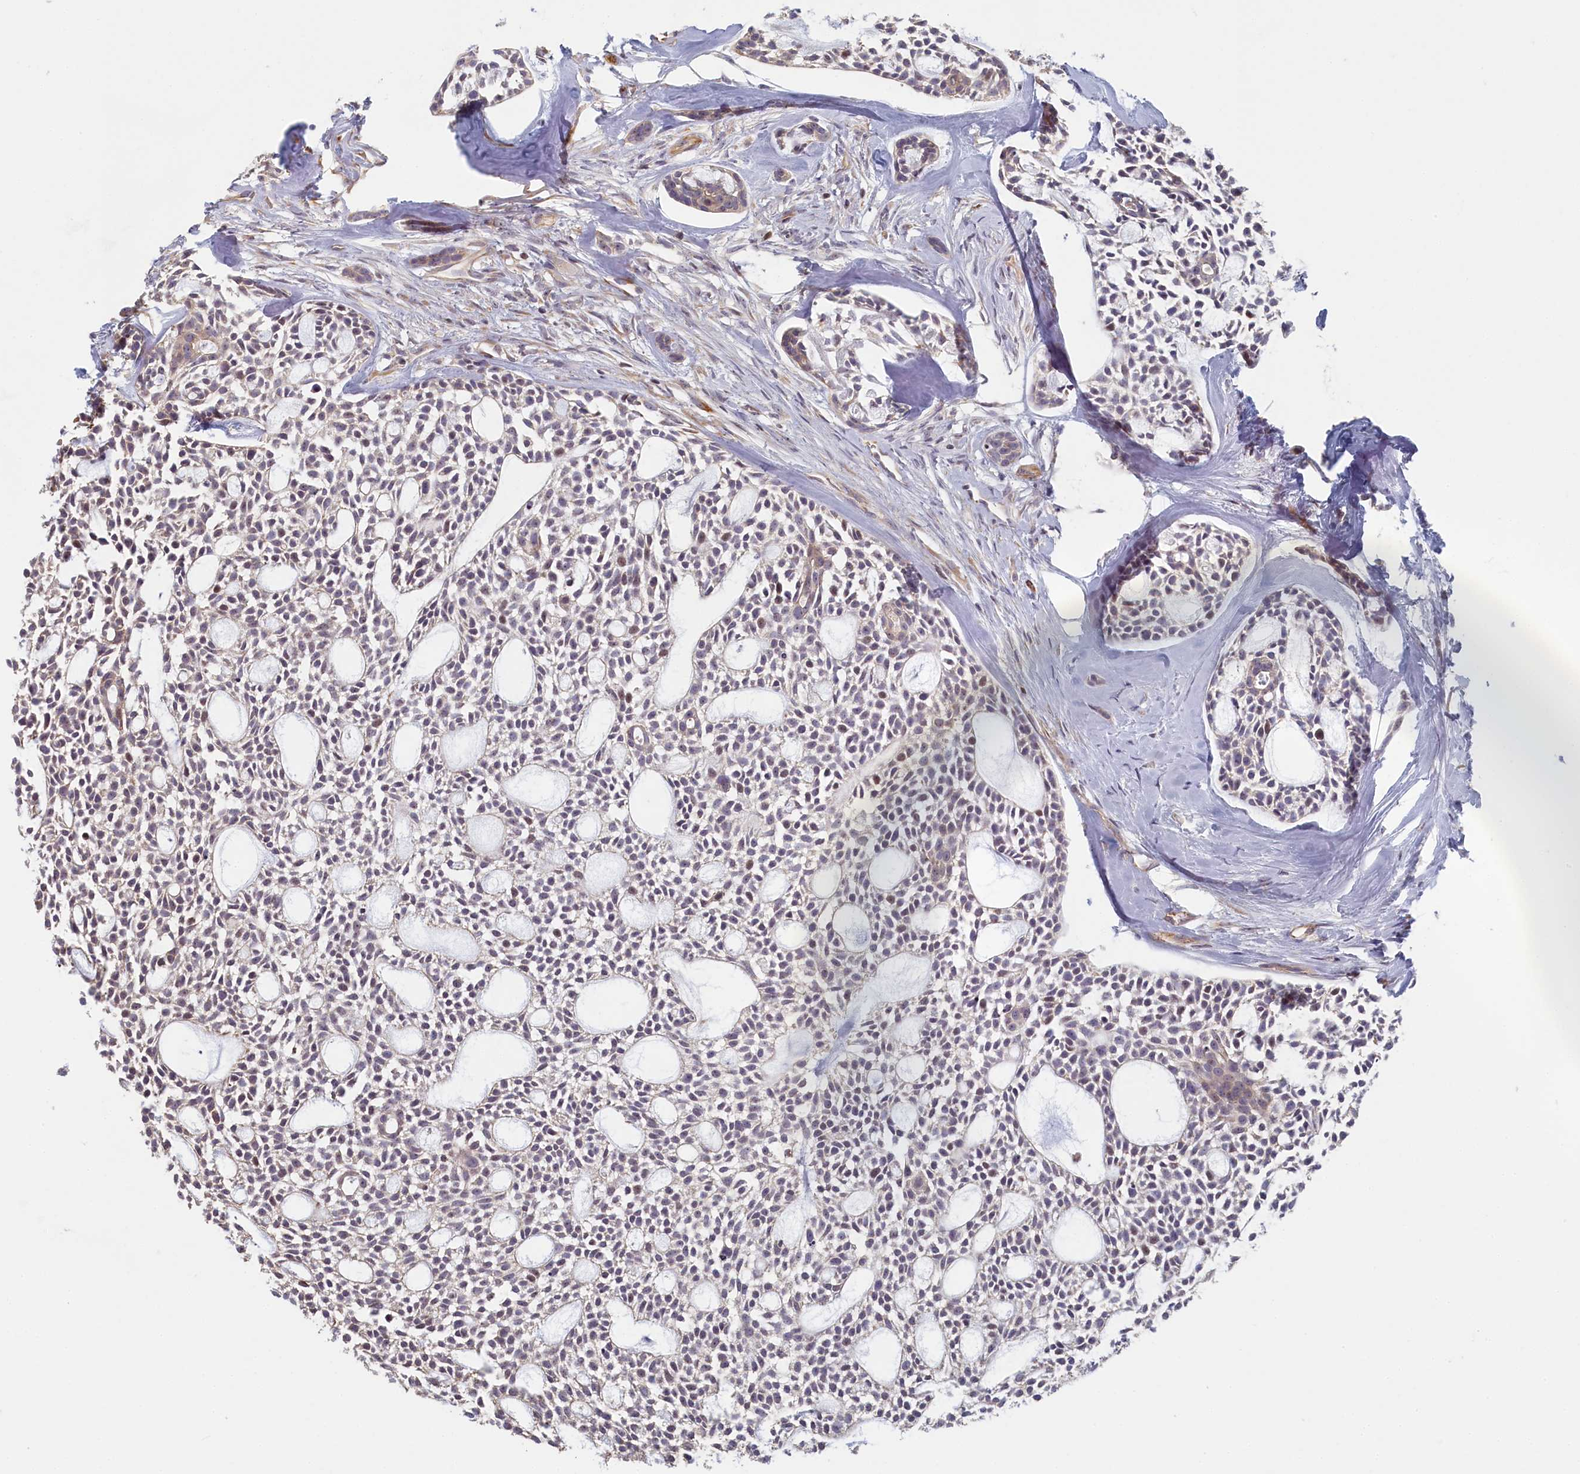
{"staining": {"intensity": "moderate", "quantity": "<25%", "location": "cytoplasmic/membranous,nuclear"}, "tissue": "head and neck cancer", "cell_type": "Tumor cells", "image_type": "cancer", "snomed": [{"axis": "morphology", "description": "Adenocarcinoma, NOS"}, {"axis": "topography", "description": "Subcutis"}, {"axis": "topography", "description": "Head-Neck"}], "caption": "IHC image of neoplastic tissue: head and neck cancer stained using immunohistochemistry (IHC) exhibits low levels of moderate protein expression localized specifically in the cytoplasmic/membranous and nuclear of tumor cells, appearing as a cytoplasmic/membranous and nuclear brown color.", "gene": "INTS4", "patient": {"sex": "female", "age": 73}}